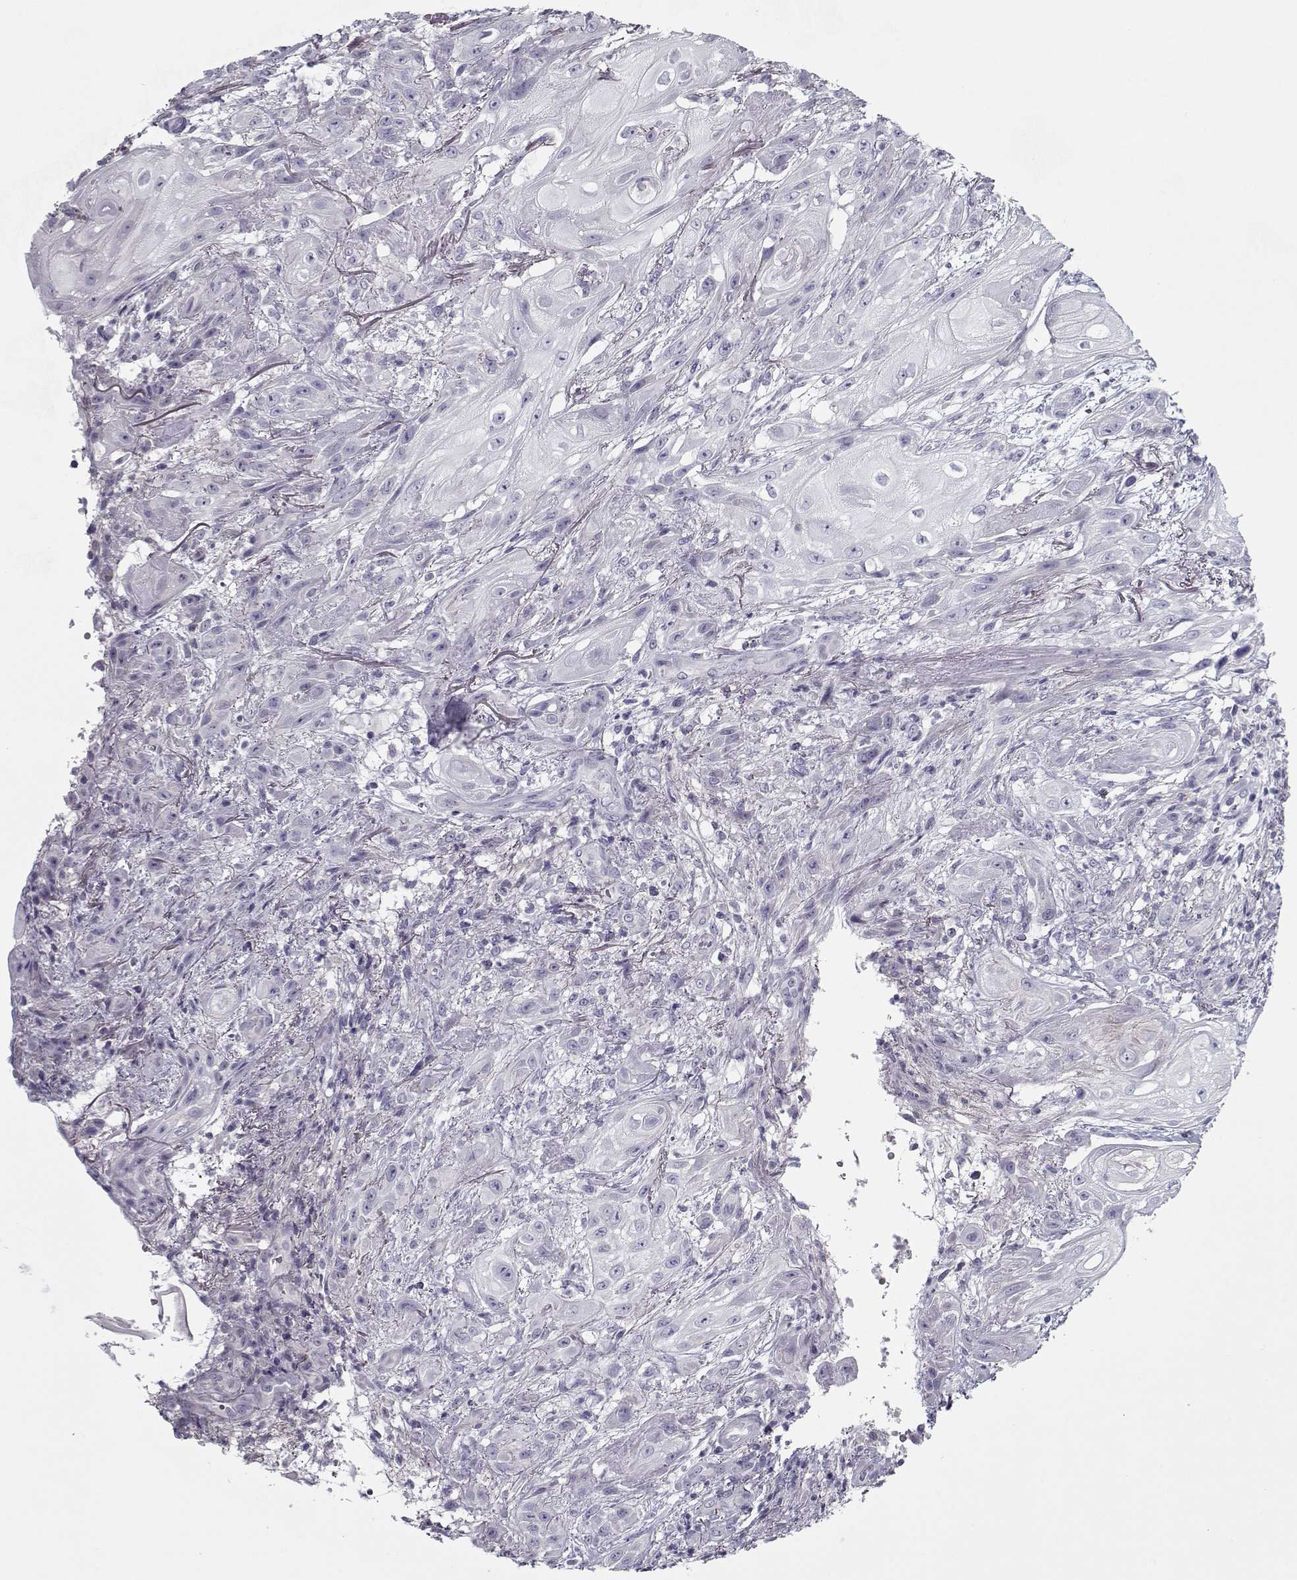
{"staining": {"intensity": "negative", "quantity": "none", "location": "none"}, "tissue": "skin cancer", "cell_type": "Tumor cells", "image_type": "cancer", "snomed": [{"axis": "morphology", "description": "Squamous cell carcinoma, NOS"}, {"axis": "topography", "description": "Skin"}], "caption": "A high-resolution histopathology image shows IHC staining of skin squamous cell carcinoma, which demonstrates no significant positivity in tumor cells.", "gene": "PP2D1", "patient": {"sex": "male", "age": 62}}